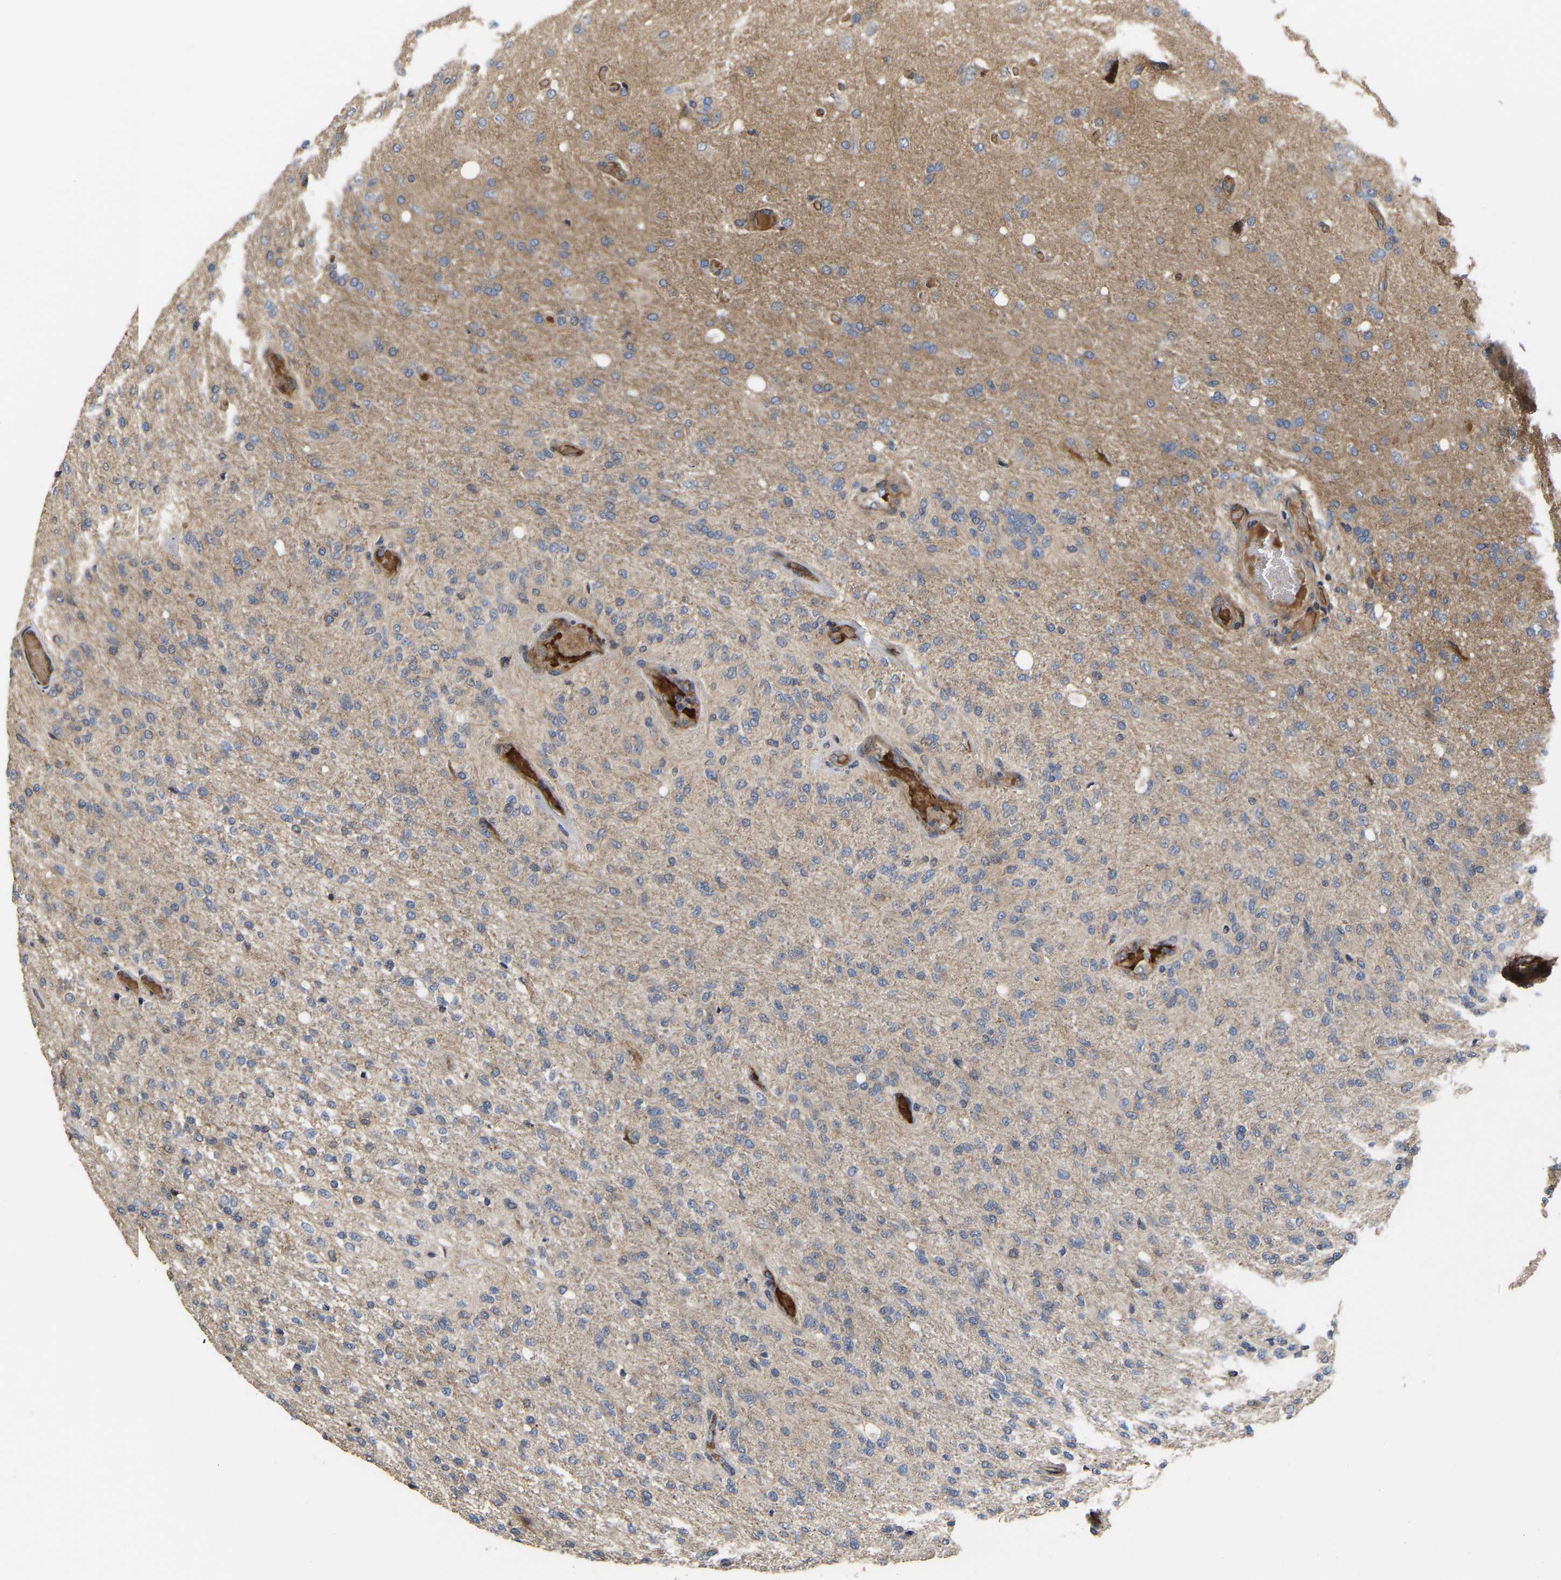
{"staining": {"intensity": "negative", "quantity": "none", "location": "none"}, "tissue": "glioma", "cell_type": "Tumor cells", "image_type": "cancer", "snomed": [{"axis": "morphology", "description": "Normal tissue, NOS"}, {"axis": "morphology", "description": "Glioma, malignant, High grade"}, {"axis": "topography", "description": "Cerebral cortex"}], "caption": "High magnification brightfield microscopy of glioma stained with DAB (brown) and counterstained with hematoxylin (blue): tumor cells show no significant staining.", "gene": "STAU1", "patient": {"sex": "male", "age": 77}}